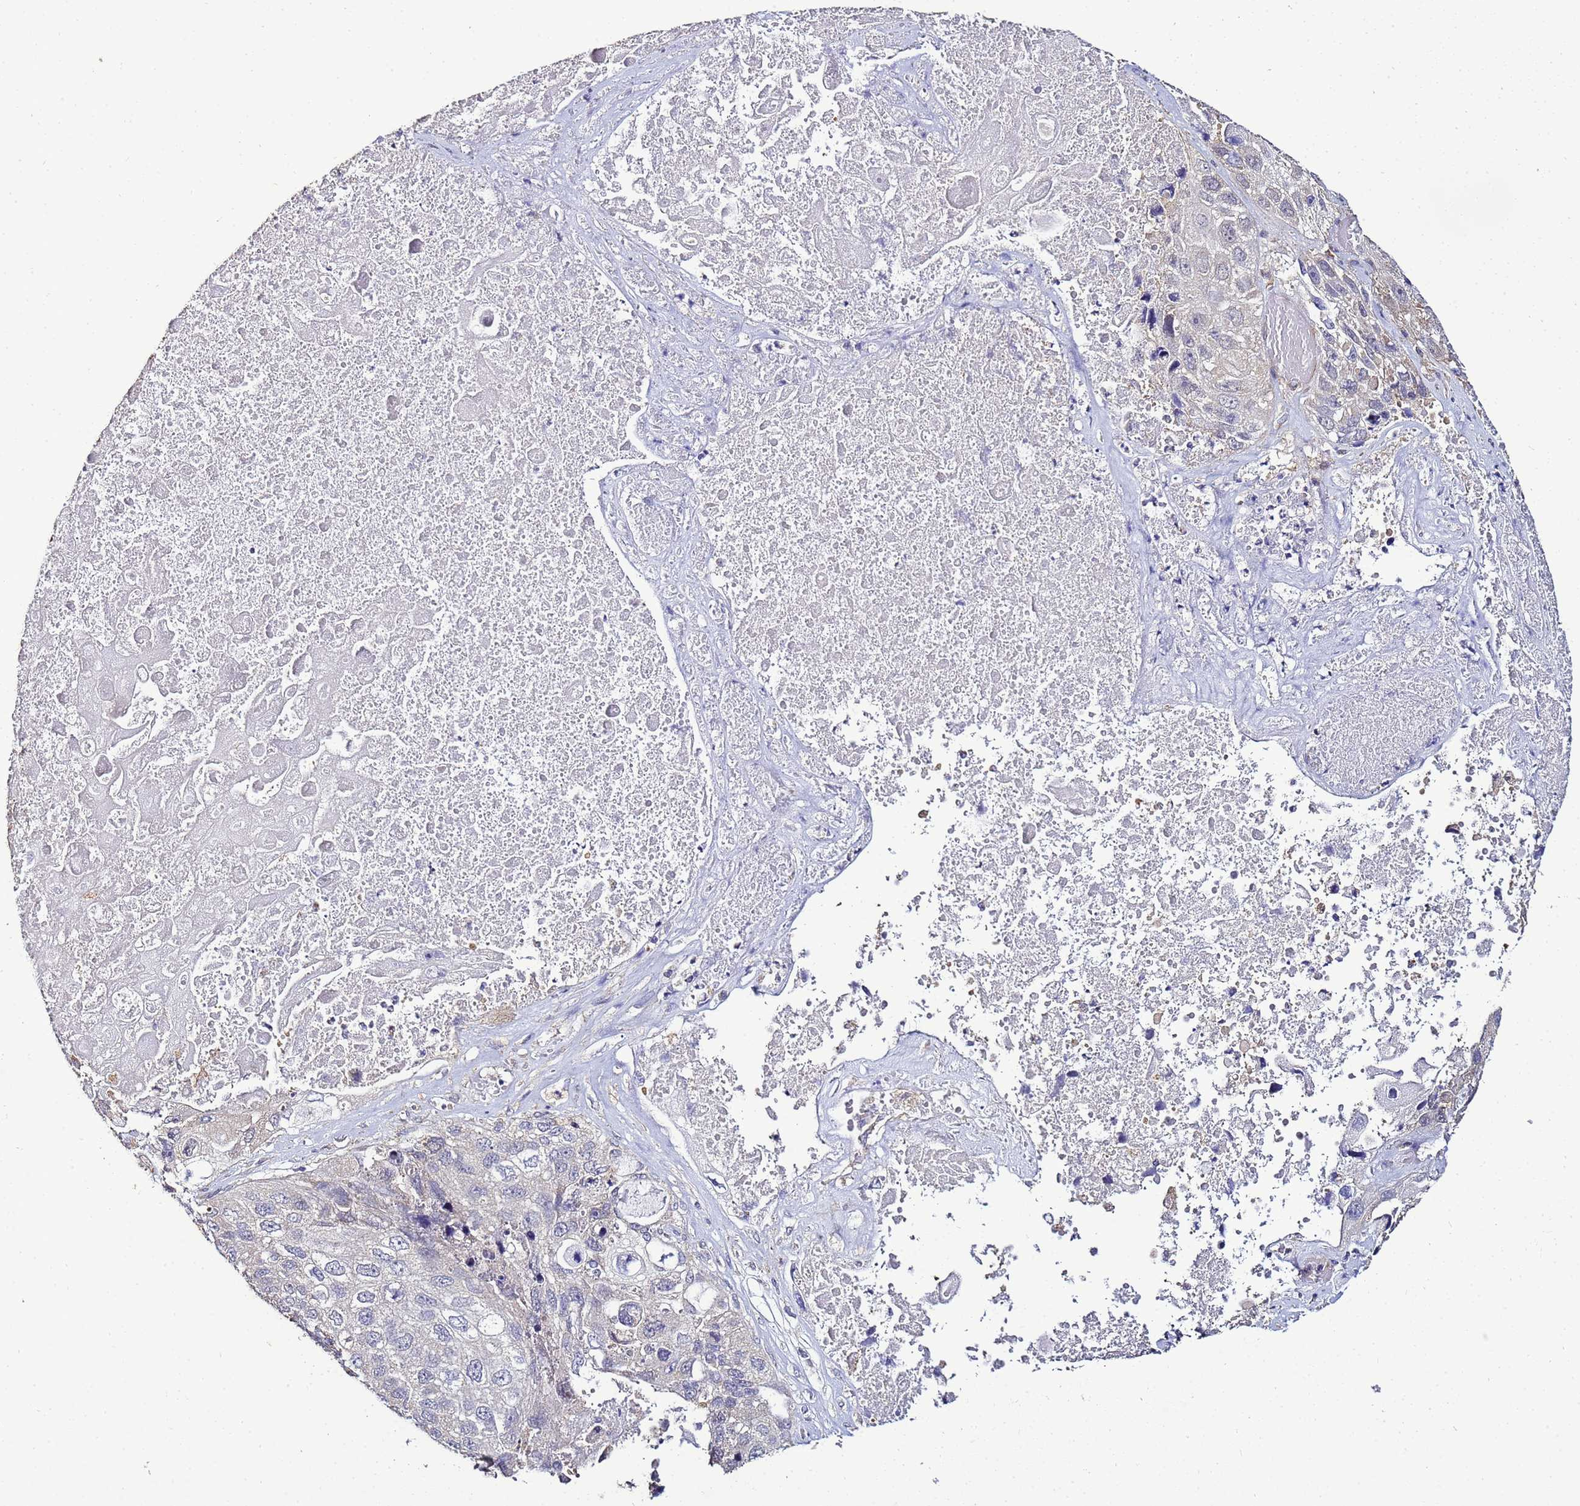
{"staining": {"intensity": "negative", "quantity": "none", "location": "none"}, "tissue": "lung cancer", "cell_type": "Tumor cells", "image_type": "cancer", "snomed": [{"axis": "morphology", "description": "Squamous cell carcinoma, NOS"}, {"axis": "topography", "description": "Lung"}], "caption": "The histopathology image reveals no significant staining in tumor cells of squamous cell carcinoma (lung).", "gene": "ENOPH1", "patient": {"sex": "male", "age": 61}}